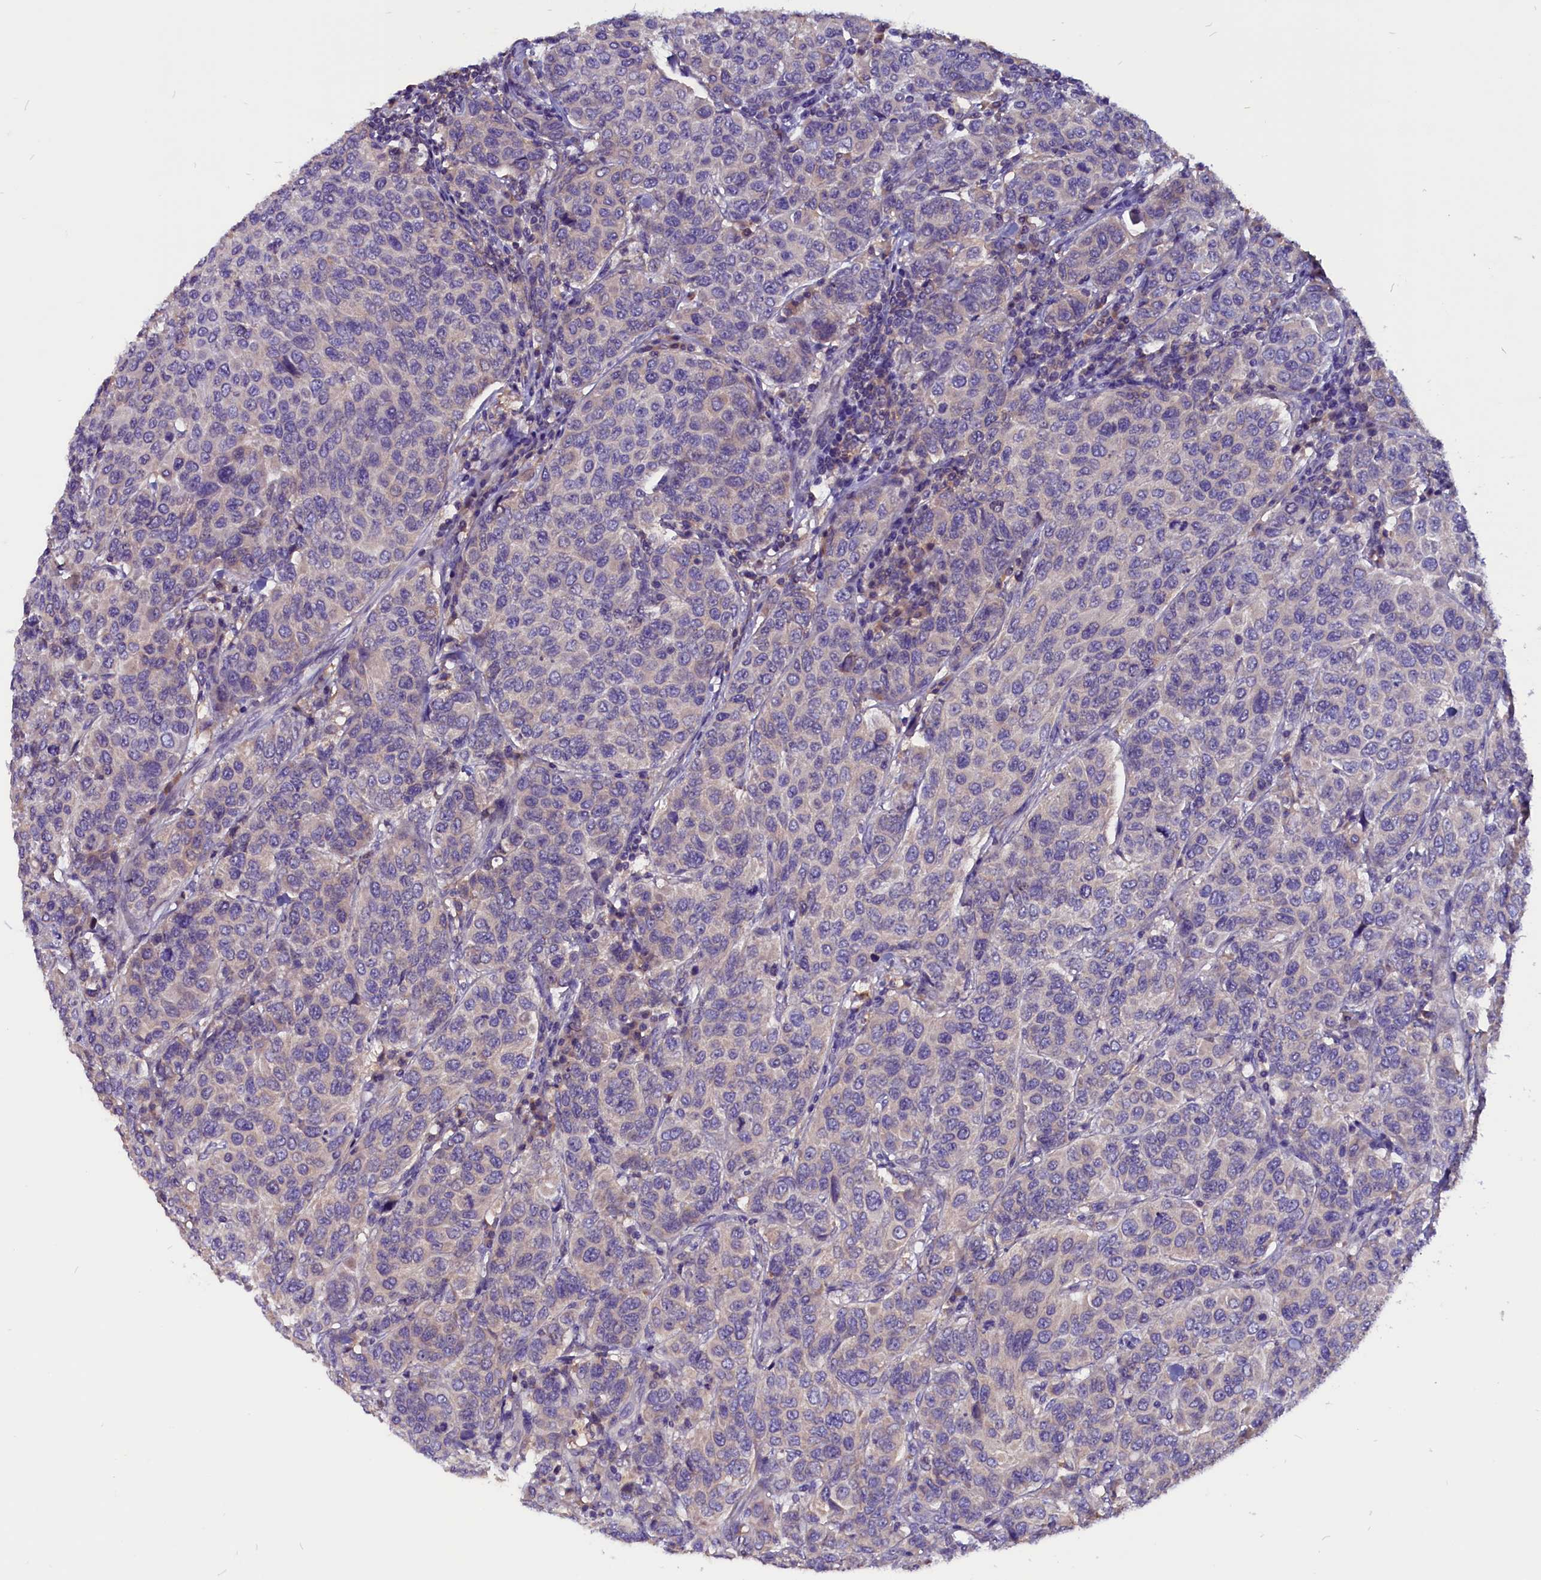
{"staining": {"intensity": "negative", "quantity": "none", "location": "none"}, "tissue": "breast cancer", "cell_type": "Tumor cells", "image_type": "cancer", "snomed": [{"axis": "morphology", "description": "Duct carcinoma"}, {"axis": "topography", "description": "Breast"}], "caption": "Breast cancer (infiltrating ductal carcinoma) was stained to show a protein in brown. There is no significant expression in tumor cells. (Stains: DAB immunohistochemistry (IHC) with hematoxylin counter stain, Microscopy: brightfield microscopy at high magnification).", "gene": "CCBE1", "patient": {"sex": "female", "age": 55}}